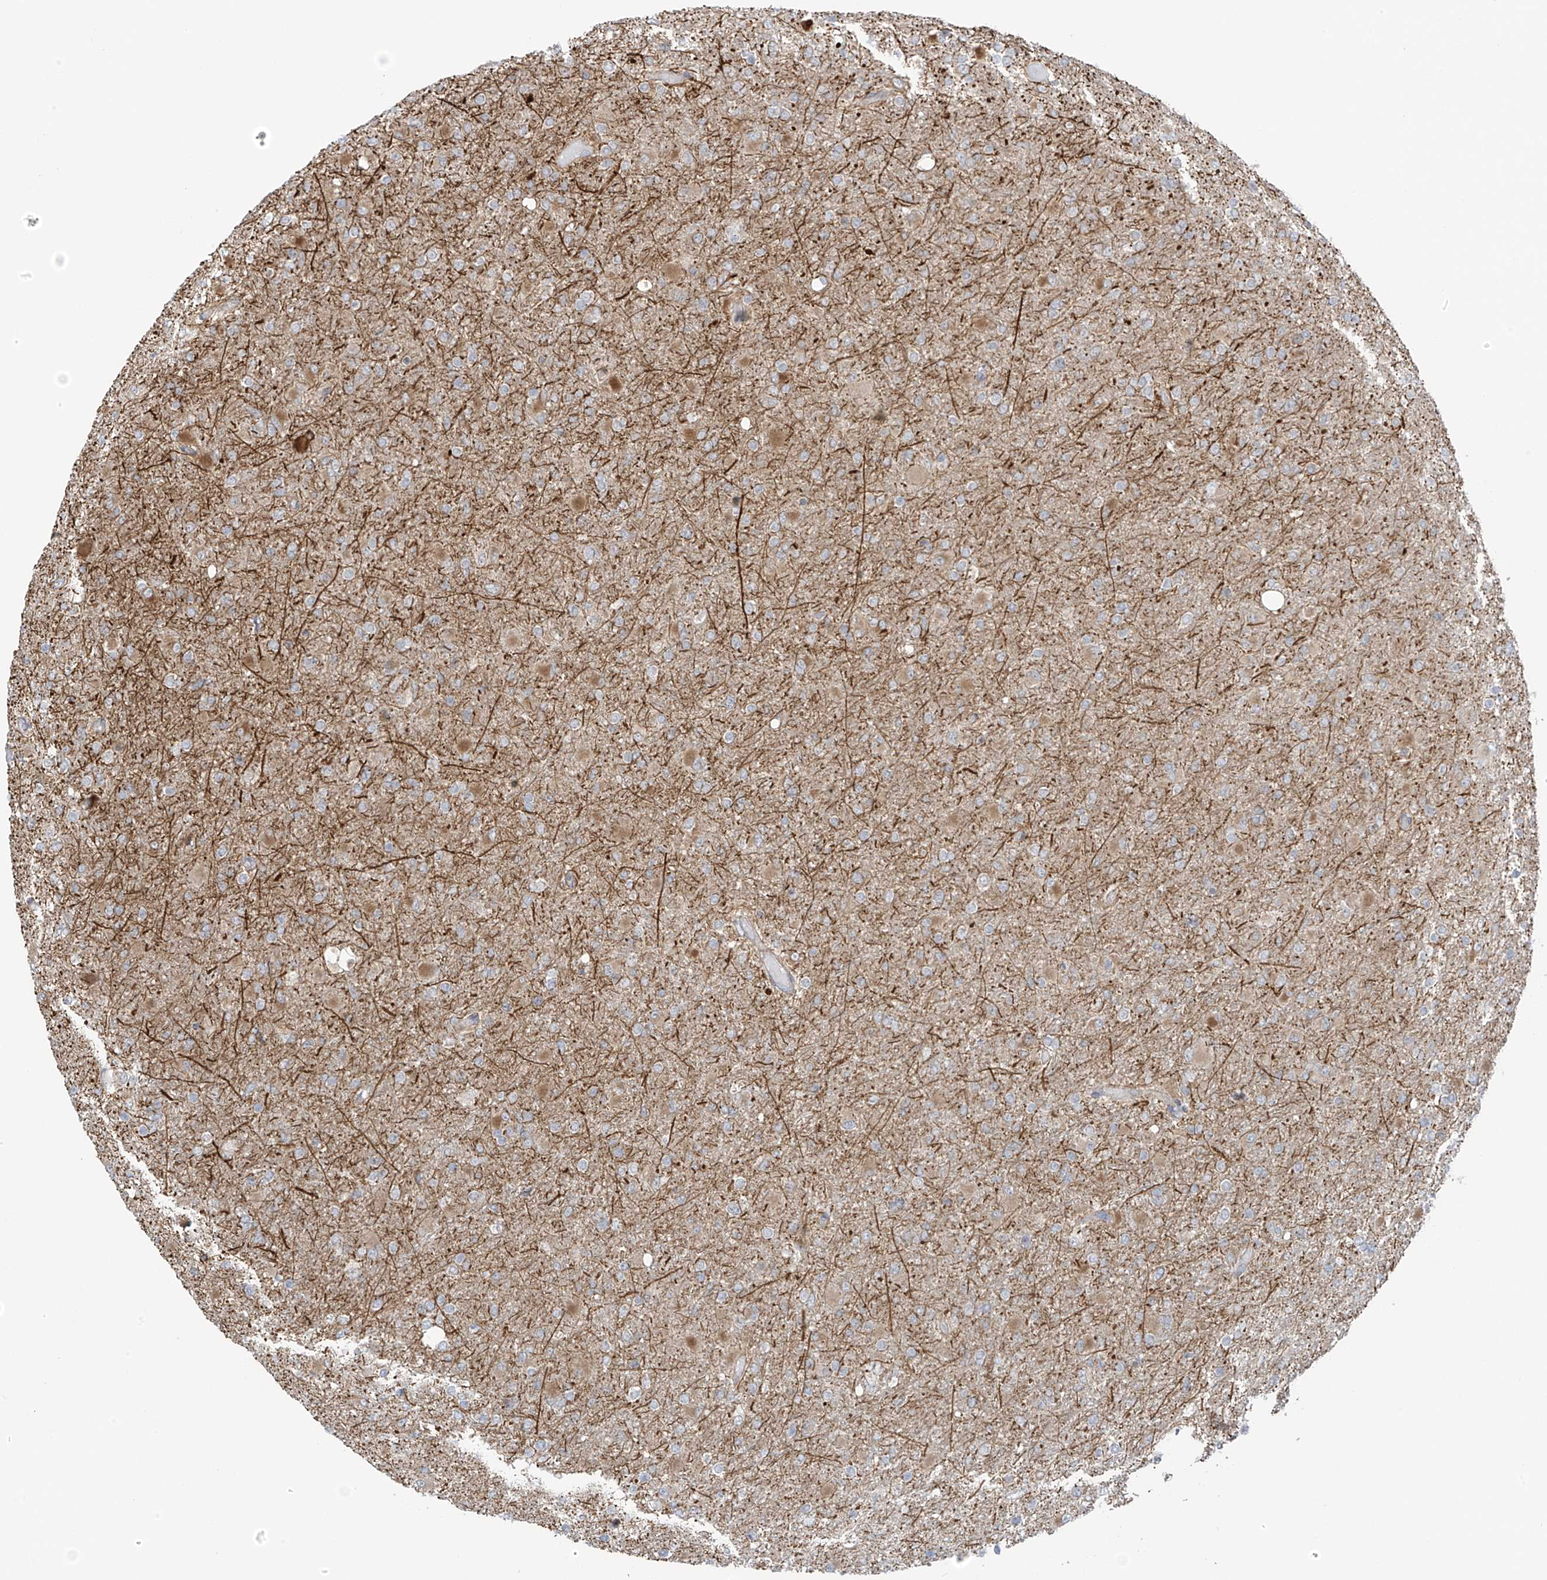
{"staining": {"intensity": "negative", "quantity": "none", "location": "none"}, "tissue": "glioma", "cell_type": "Tumor cells", "image_type": "cancer", "snomed": [{"axis": "morphology", "description": "Glioma, malignant, High grade"}, {"axis": "topography", "description": "Cerebral cortex"}], "caption": "A histopathology image of malignant glioma (high-grade) stained for a protein displays no brown staining in tumor cells. Nuclei are stained in blue.", "gene": "HDDC2", "patient": {"sex": "female", "age": 36}}